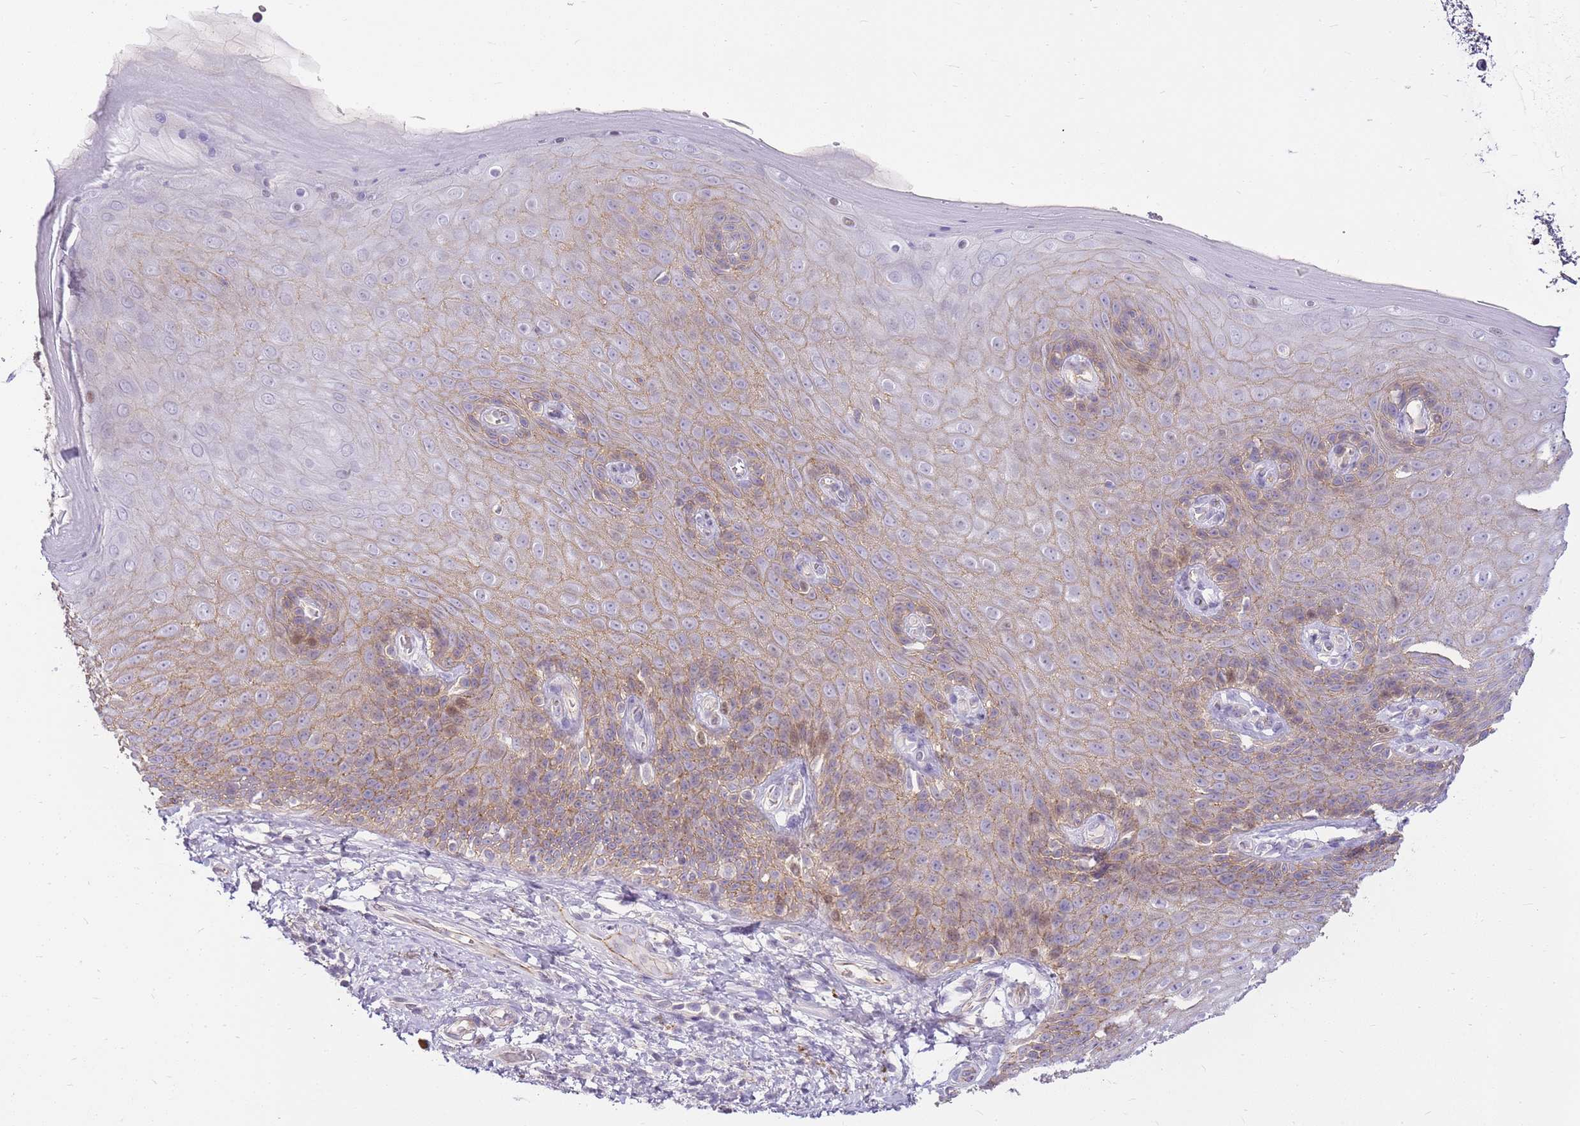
{"staining": {"intensity": "weak", "quantity": "<25%", "location": "cytoplasmic/membranous"}, "tissue": "skin", "cell_type": "Epidermal cells", "image_type": "normal", "snomed": [{"axis": "morphology", "description": "Normal tissue, NOS"}, {"axis": "topography", "description": "Anal"}, {"axis": "topography", "description": "Peripheral nerve tissue"}], "caption": "Immunohistochemistry (IHC) of unremarkable skin reveals no expression in epidermal cells.", "gene": "CLBA1", "patient": {"sex": "male", "age": 53}}